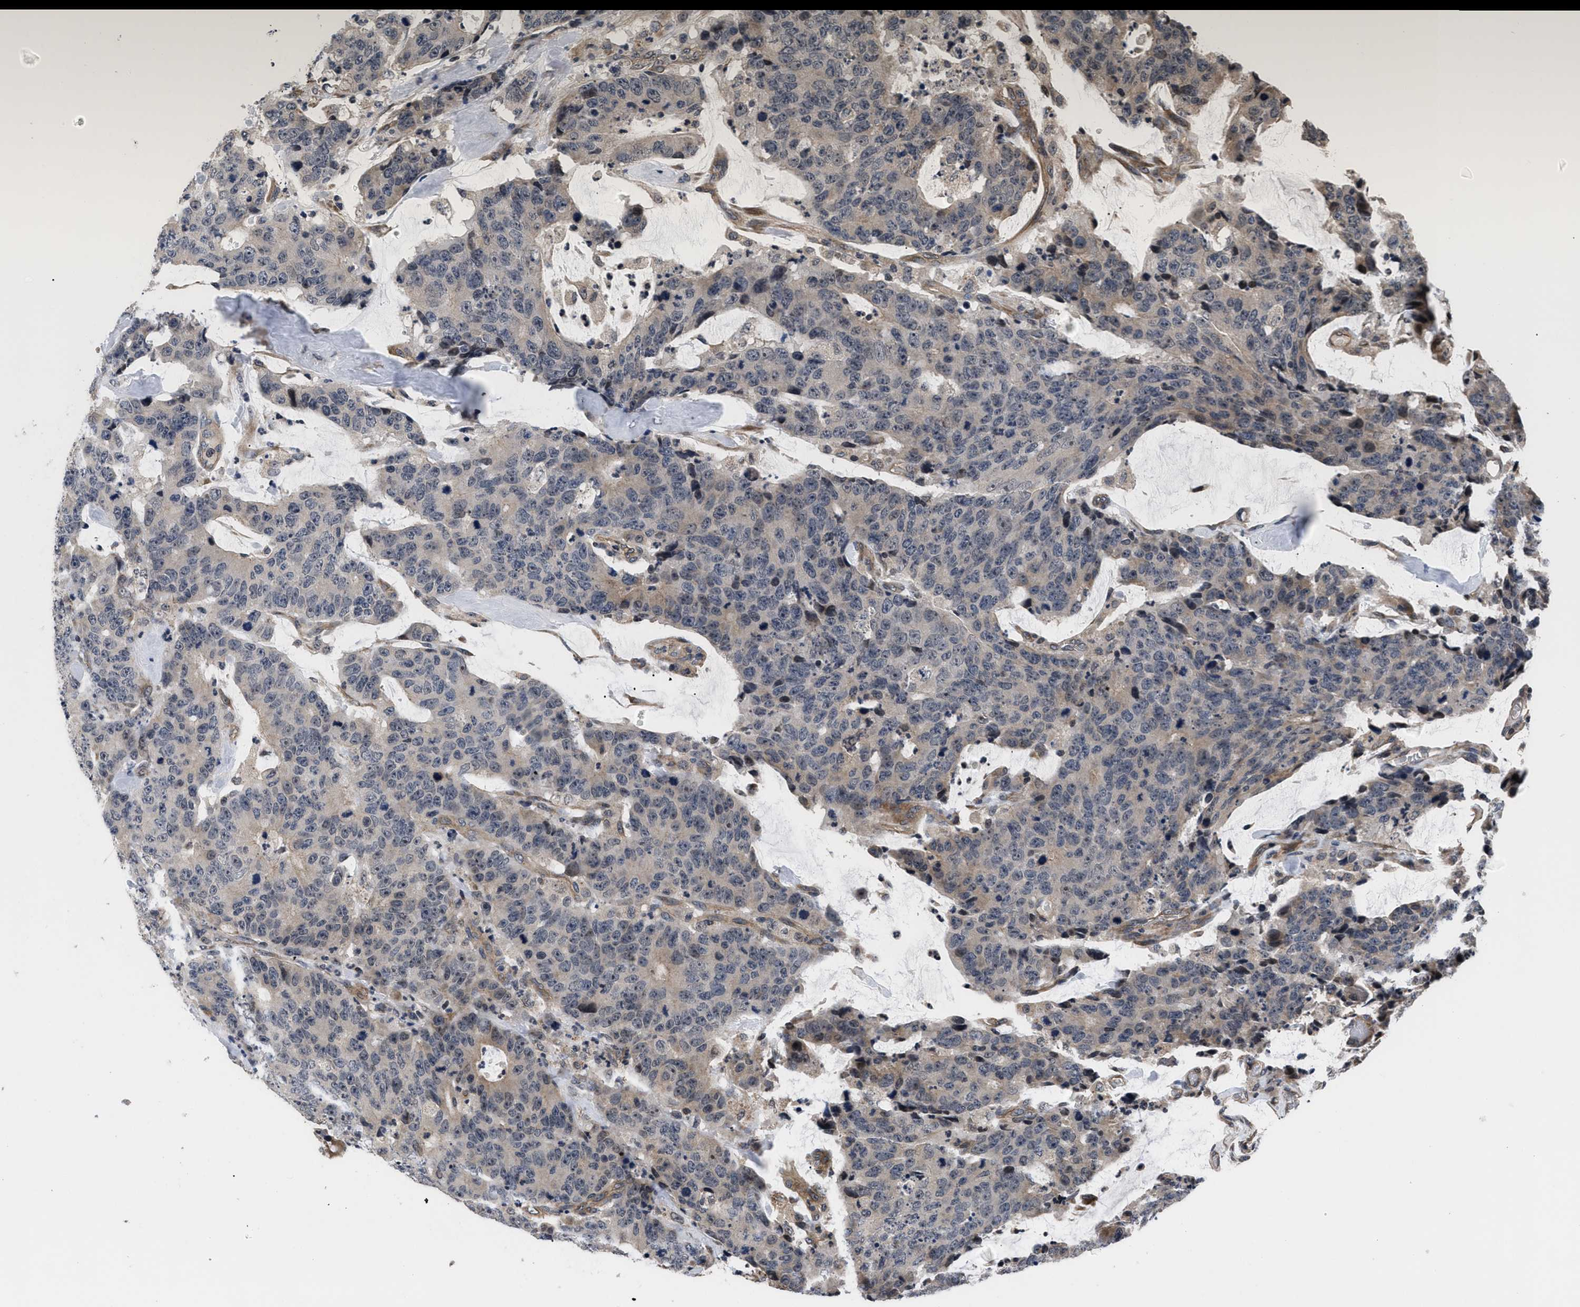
{"staining": {"intensity": "weak", "quantity": "25%-75%", "location": "cytoplasmic/membranous"}, "tissue": "colorectal cancer", "cell_type": "Tumor cells", "image_type": "cancer", "snomed": [{"axis": "morphology", "description": "Adenocarcinoma, NOS"}, {"axis": "topography", "description": "Colon"}], "caption": "Immunohistochemistry of human colorectal adenocarcinoma demonstrates low levels of weak cytoplasmic/membranous staining in about 25%-75% of tumor cells.", "gene": "DNAJC14", "patient": {"sex": "female", "age": 86}}